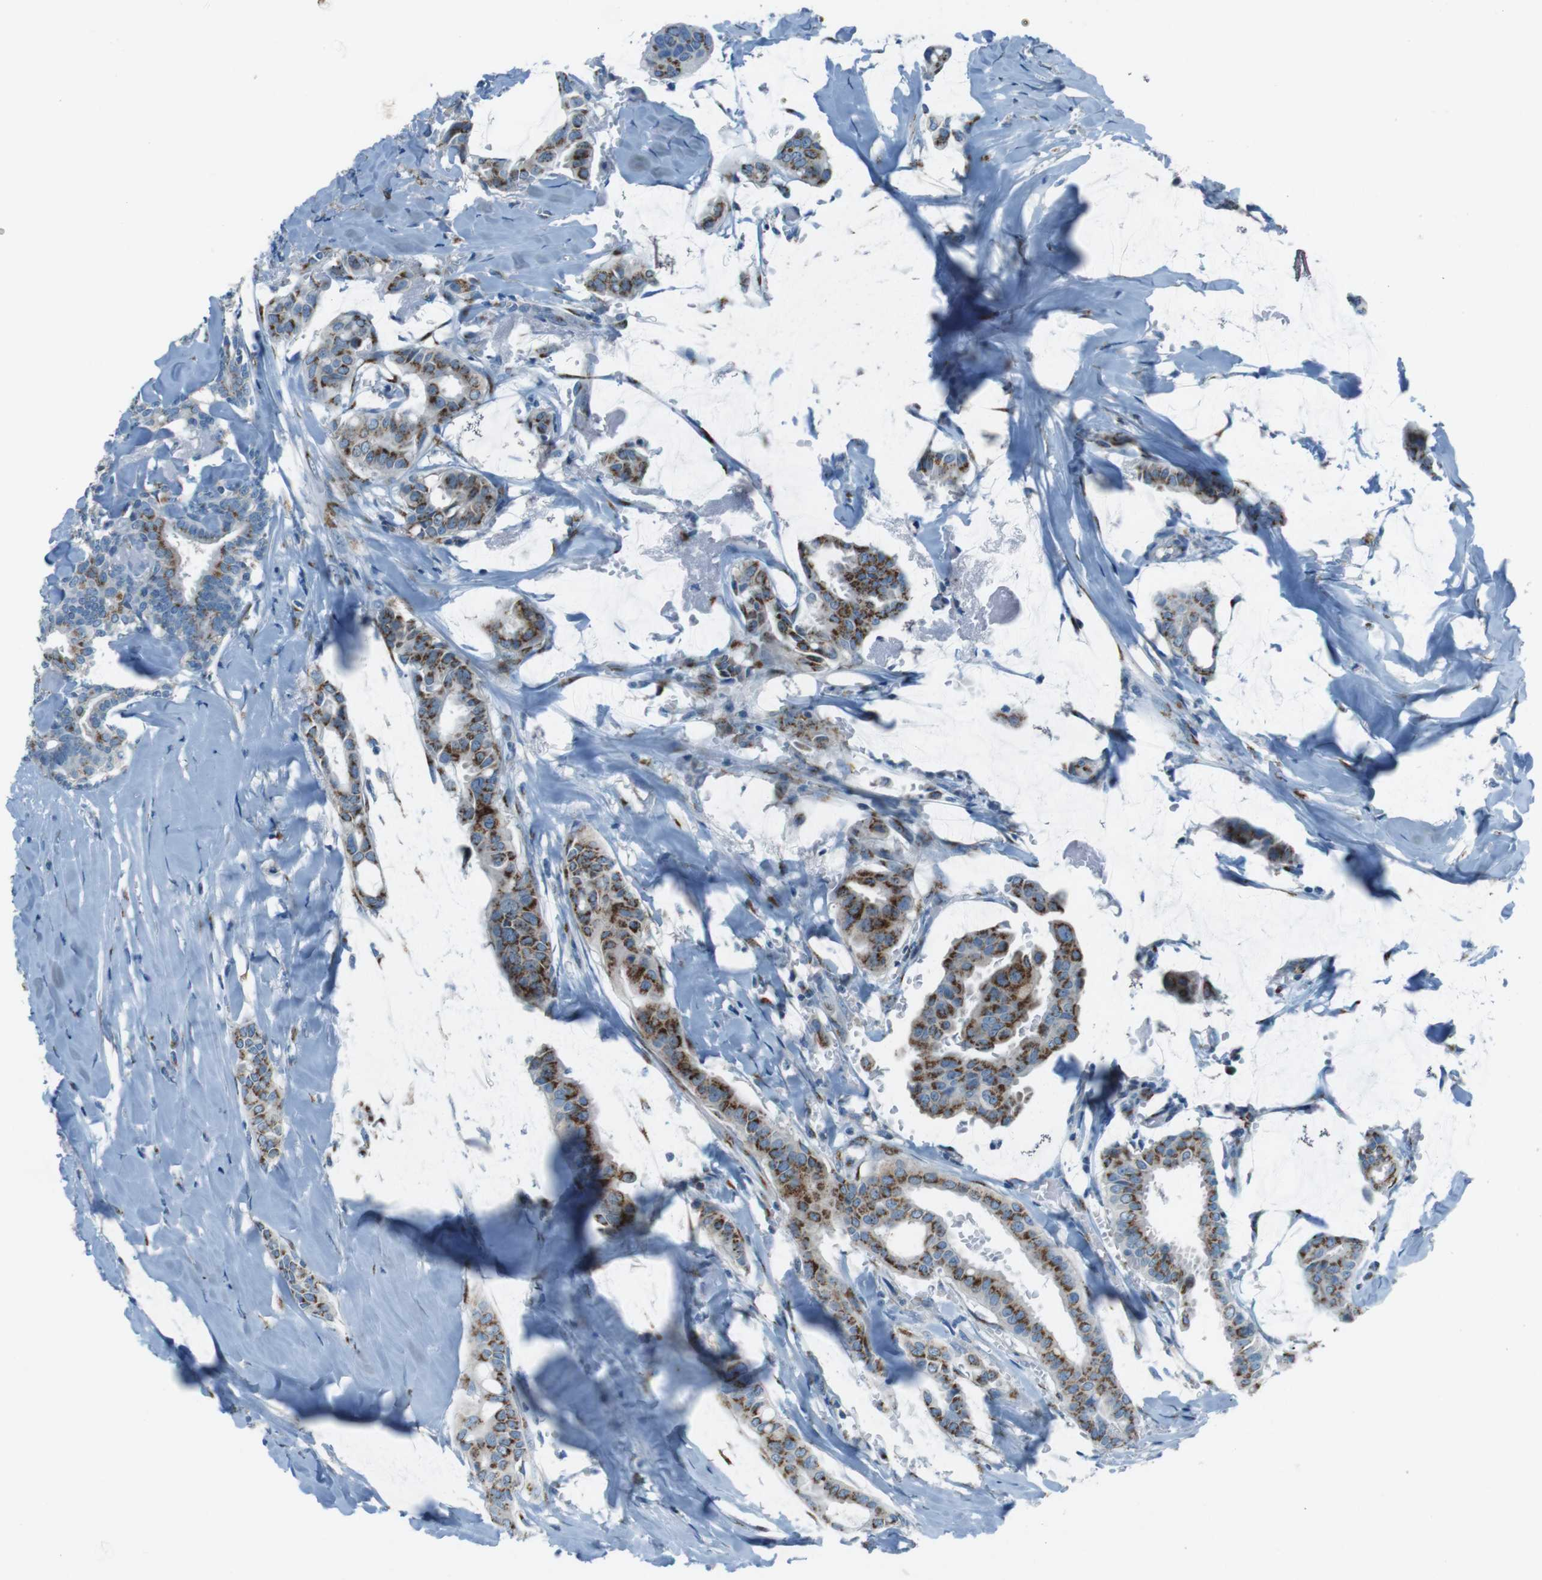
{"staining": {"intensity": "moderate", "quantity": "25%-75%", "location": "cytoplasmic/membranous"}, "tissue": "head and neck cancer", "cell_type": "Tumor cells", "image_type": "cancer", "snomed": [{"axis": "morphology", "description": "Adenocarcinoma, NOS"}, {"axis": "topography", "description": "Salivary gland"}, {"axis": "topography", "description": "Head-Neck"}], "caption": "Protein staining by IHC displays moderate cytoplasmic/membranous expression in approximately 25%-75% of tumor cells in head and neck cancer (adenocarcinoma).", "gene": "TXNDC15", "patient": {"sex": "female", "age": 59}}